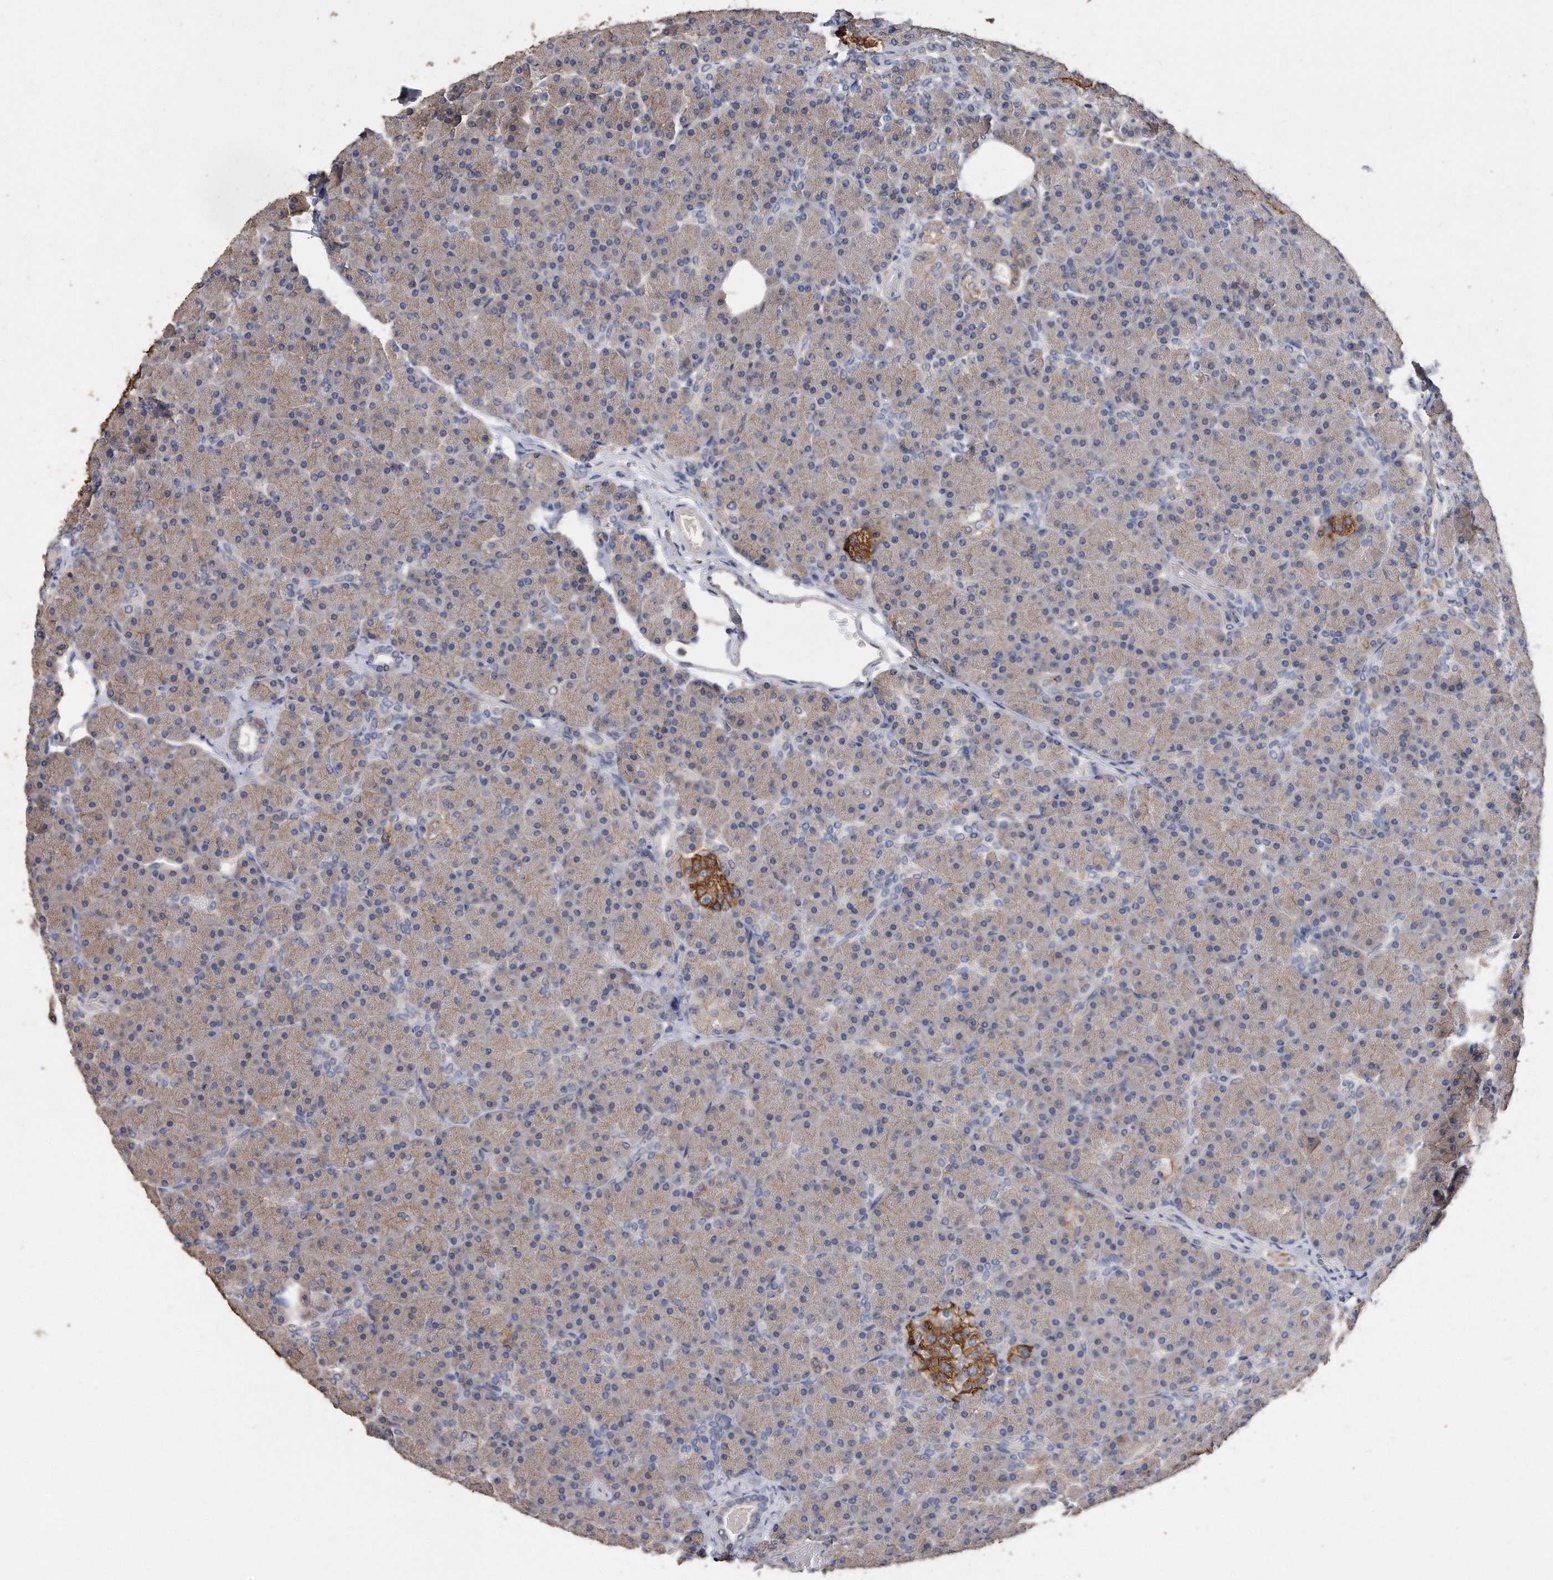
{"staining": {"intensity": "weak", "quantity": "25%-75%", "location": "cytoplasmic/membranous"}, "tissue": "pancreas", "cell_type": "Exocrine glandular cells", "image_type": "normal", "snomed": [{"axis": "morphology", "description": "Normal tissue, NOS"}, {"axis": "topography", "description": "Pancreas"}], "caption": "Weak cytoplasmic/membranous staining is identified in about 25%-75% of exocrine glandular cells in unremarkable pancreas.", "gene": "CDCP1", "patient": {"sex": "female", "age": 43}}